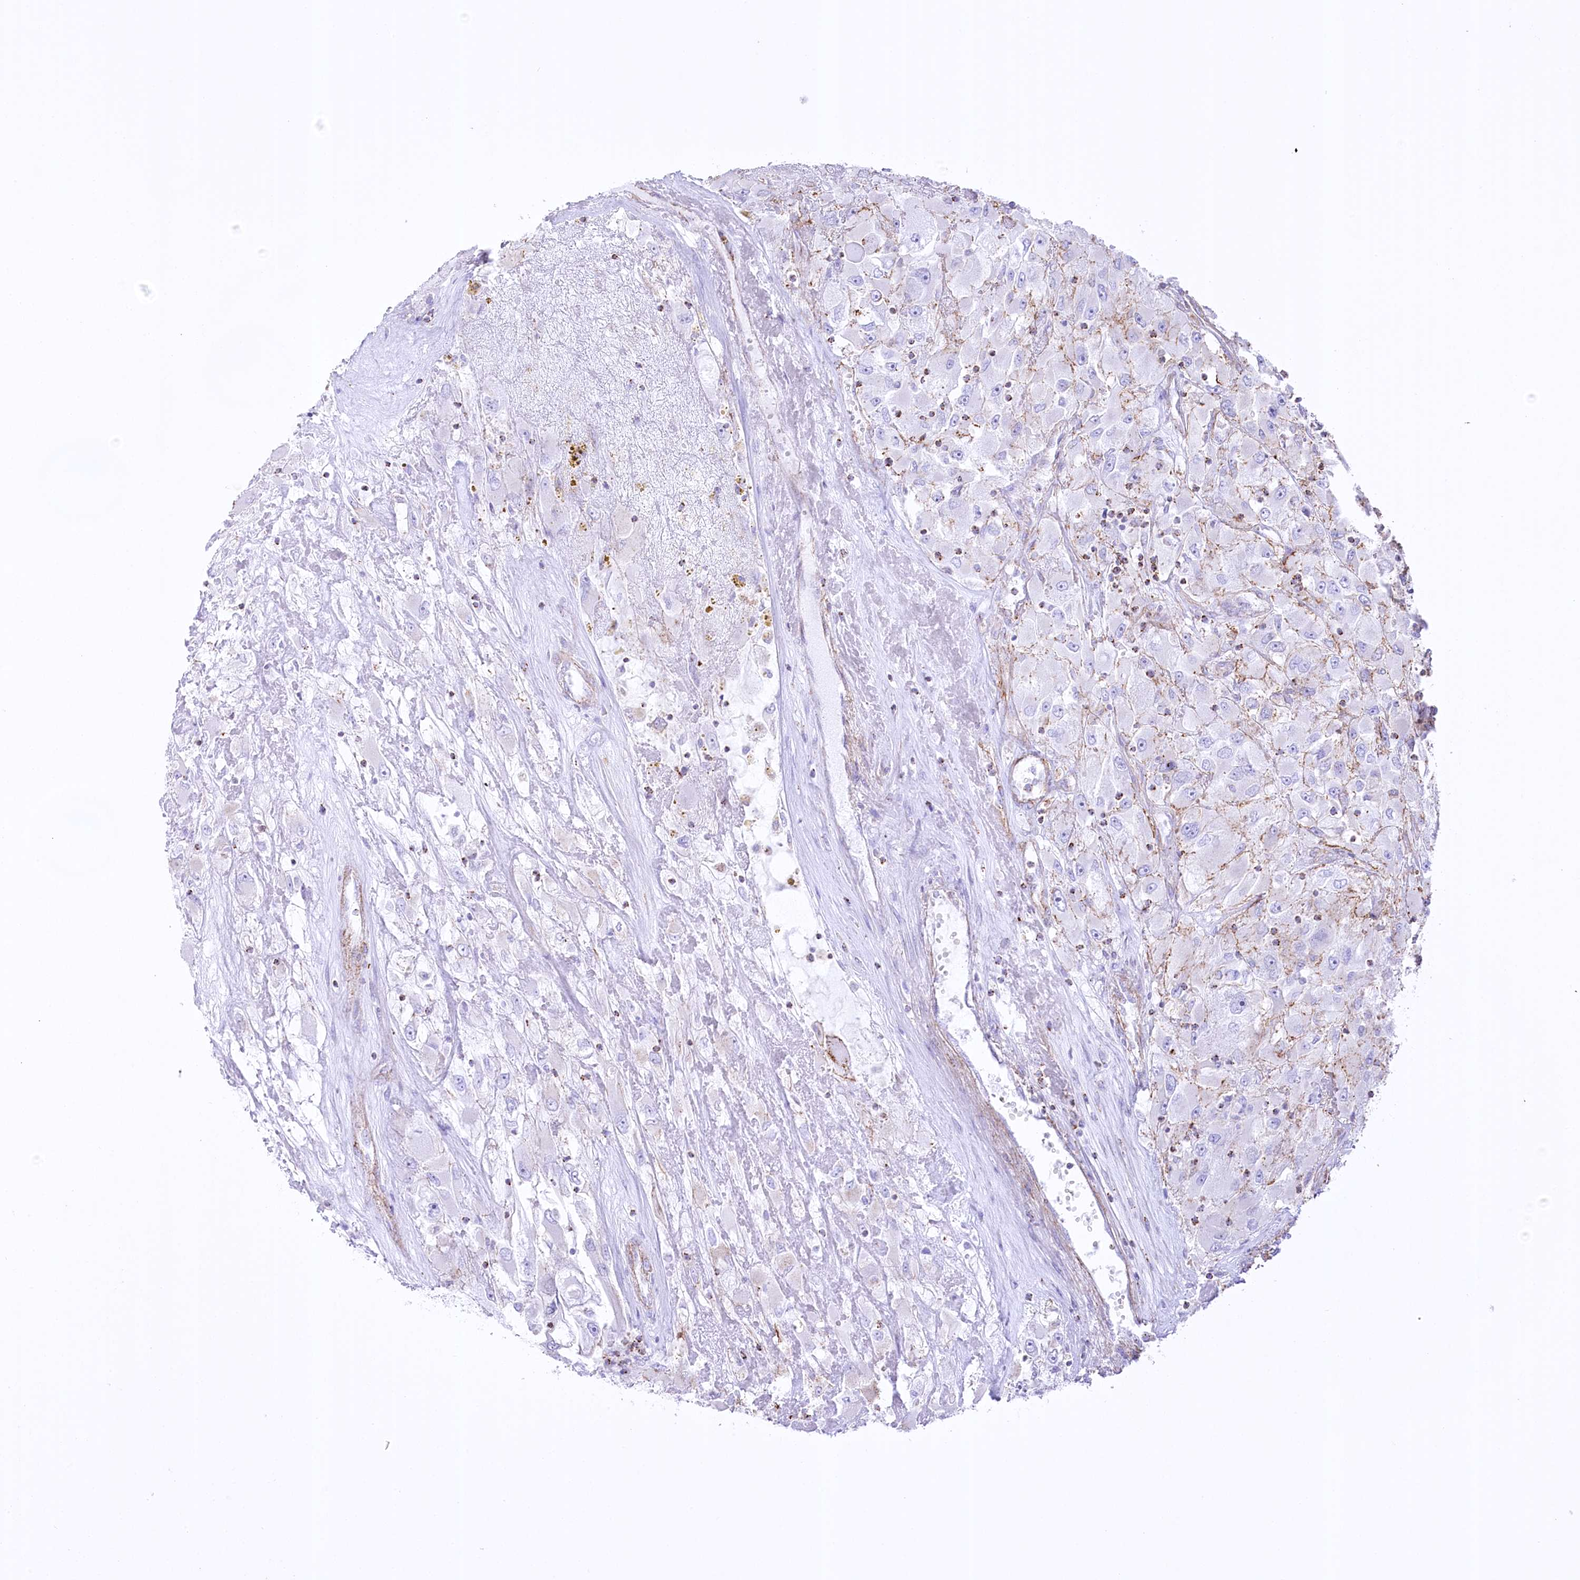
{"staining": {"intensity": "negative", "quantity": "none", "location": "none"}, "tissue": "renal cancer", "cell_type": "Tumor cells", "image_type": "cancer", "snomed": [{"axis": "morphology", "description": "Adenocarcinoma, NOS"}, {"axis": "topography", "description": "Kidney"}], "caption": "Renal cancer was stained to show a protein in brown. There is no significant positivity in tumor cells. (DAB immunohistochemistry (IHC) with hematoxylin counter stain).", "gene": "FAM216A", "patient": {"sex": "female", "age": 52}}